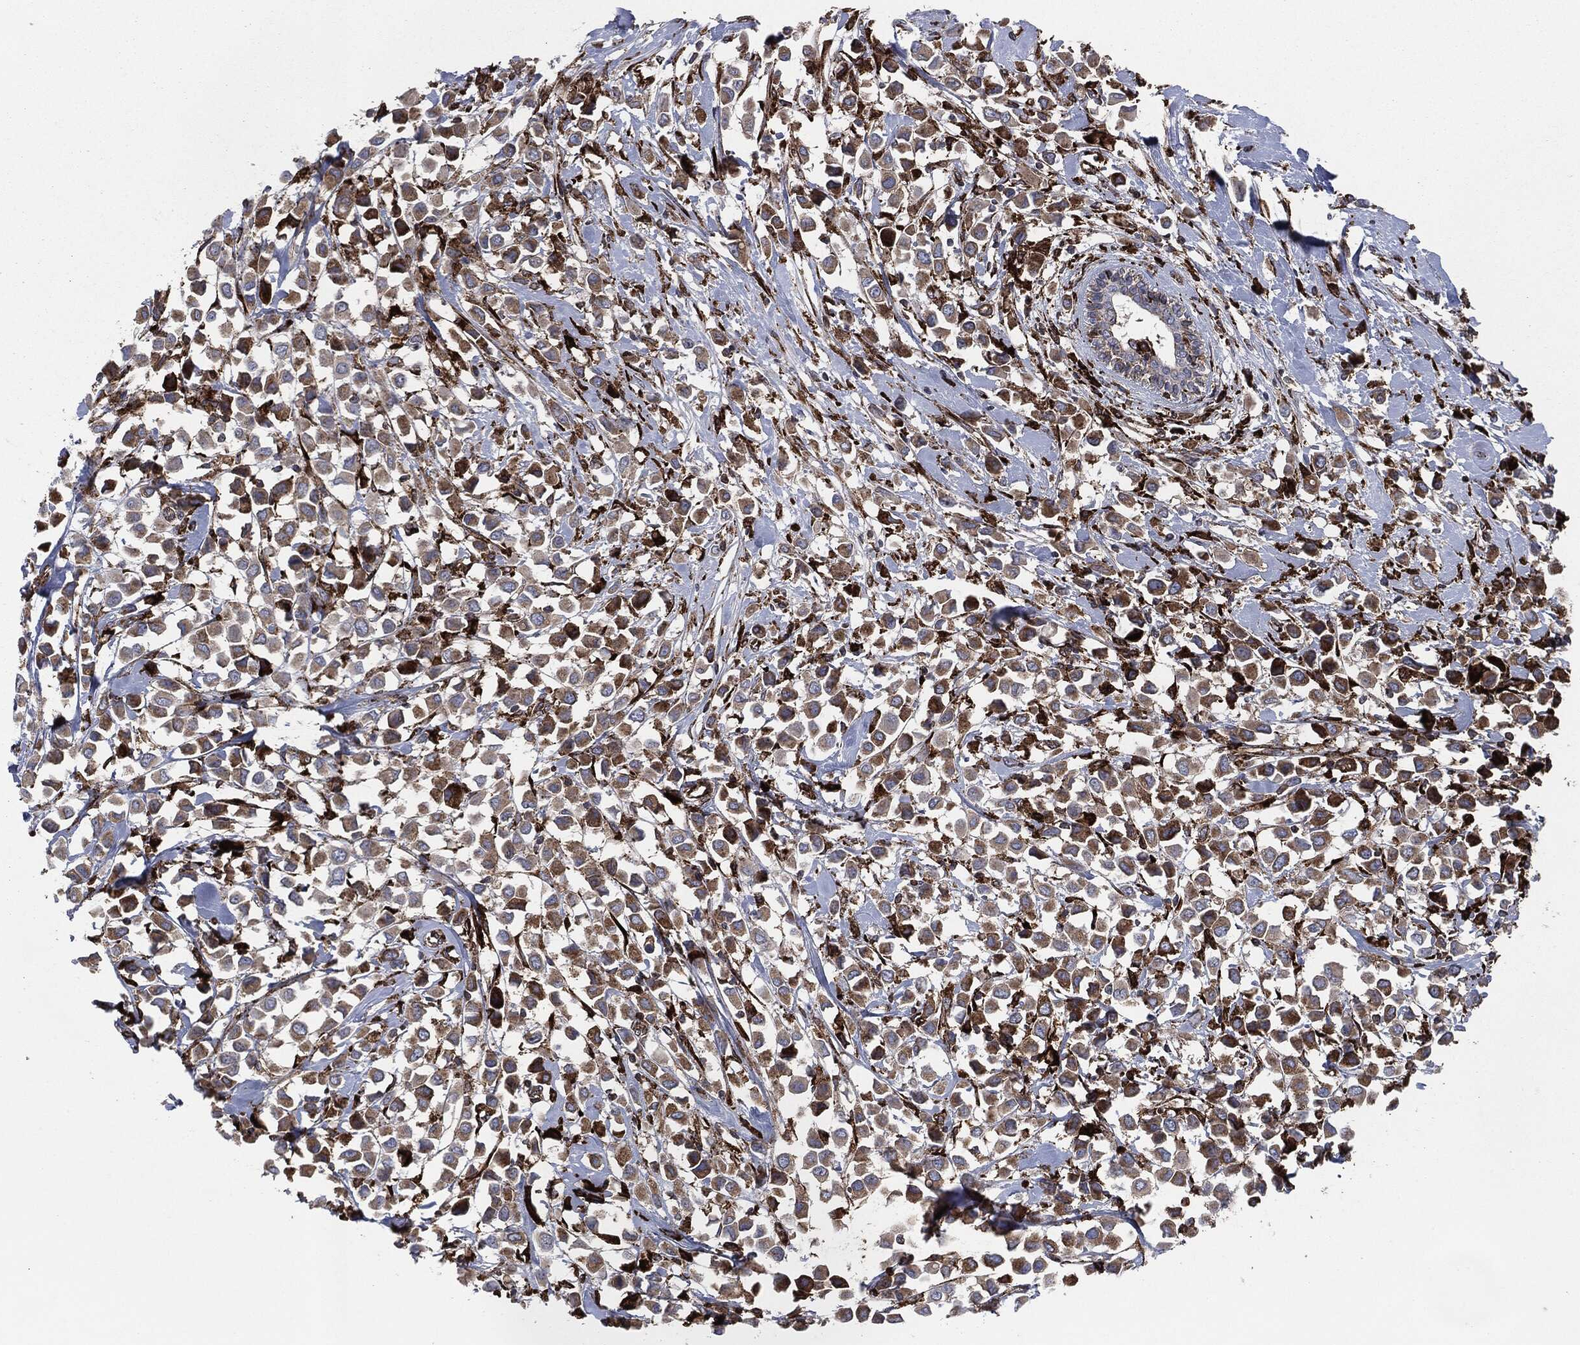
{"staining": {"intensity": "strong", "quantity": "25%-75%", "location": "cytoplasmic/membranous"}, "tissue": "breast cancer", "cell_type": "Tumor cells", "image_type": "cancer", "snomed": [{"axis": "morphology", "description": "Duct carcinoma"}, {"axis": "topography", "description": "Breast"}], "caption": "This is a histology image of IHC staining of intraductal carcinoma (breast), which shows strong positivity in the cytoplasmic/membranous of tumor cells.", "gene": "CALR", "patient": {"sex": "female", "age": 61}}